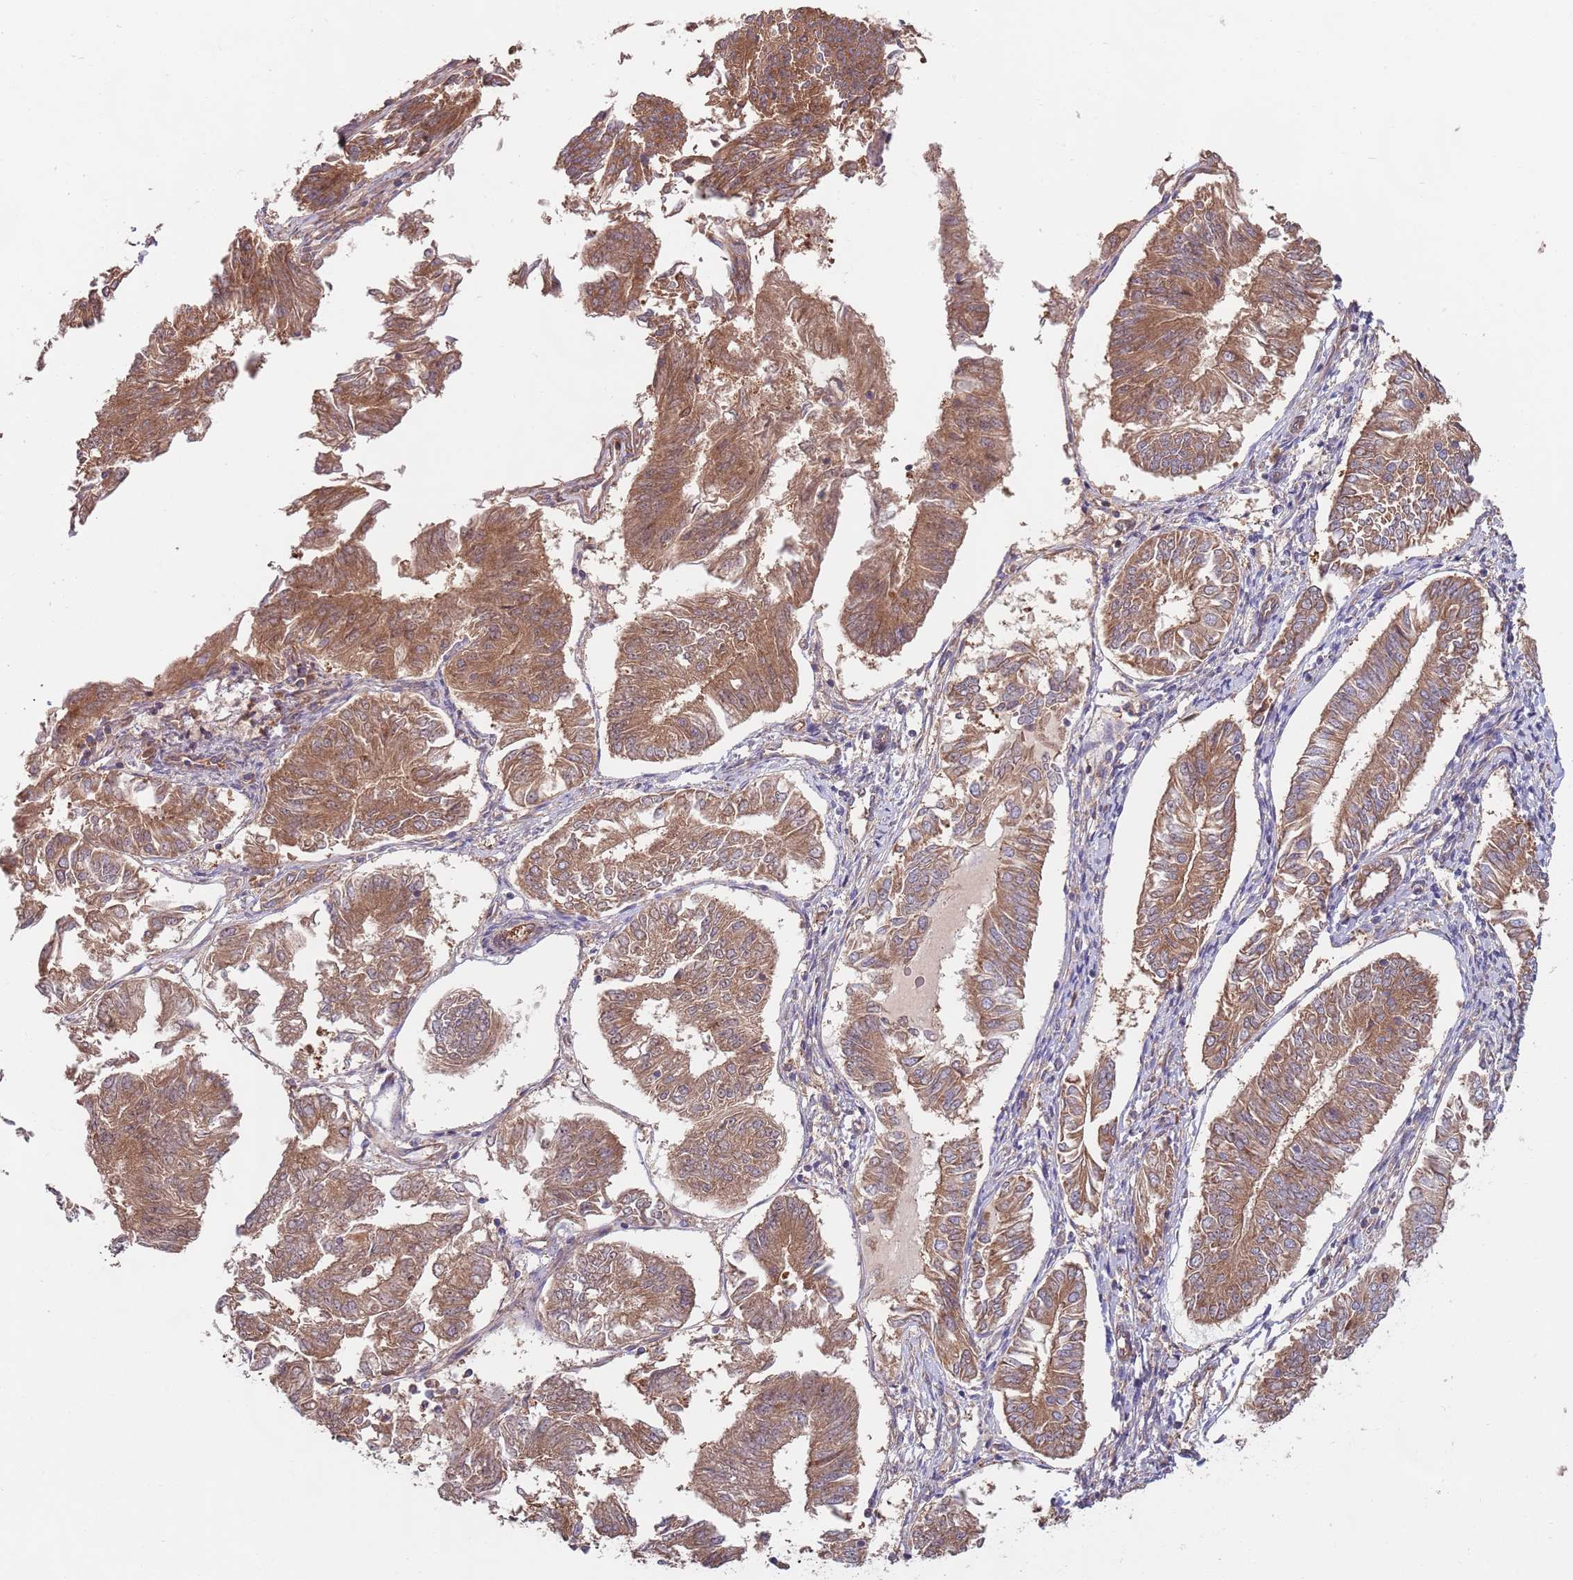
{"staining": {"intensity": "moderate", "quantity": ">75%", "location": "cytoplasmic/membranous"}, "tissue": "endometrial cancer", "cell_type": "Tumor cells", "image_type": "cancer", "snomed": [{"axis": "morphology", "description": "Adenocarcinoma, NOS"}, {"axis": "topography", "description": "Endometrium"}], "caption": "High-magnification brightfield microscopy of endometrial cancer stained with DAB (brown) and counterstained with hematoxylin (blue). tumor cells exhibit moderate cytoplasmic/membranous expression is seen in about>75% of cells.", "gene": "EIF3F", "patient": {"sex": "female", "age": 58}}